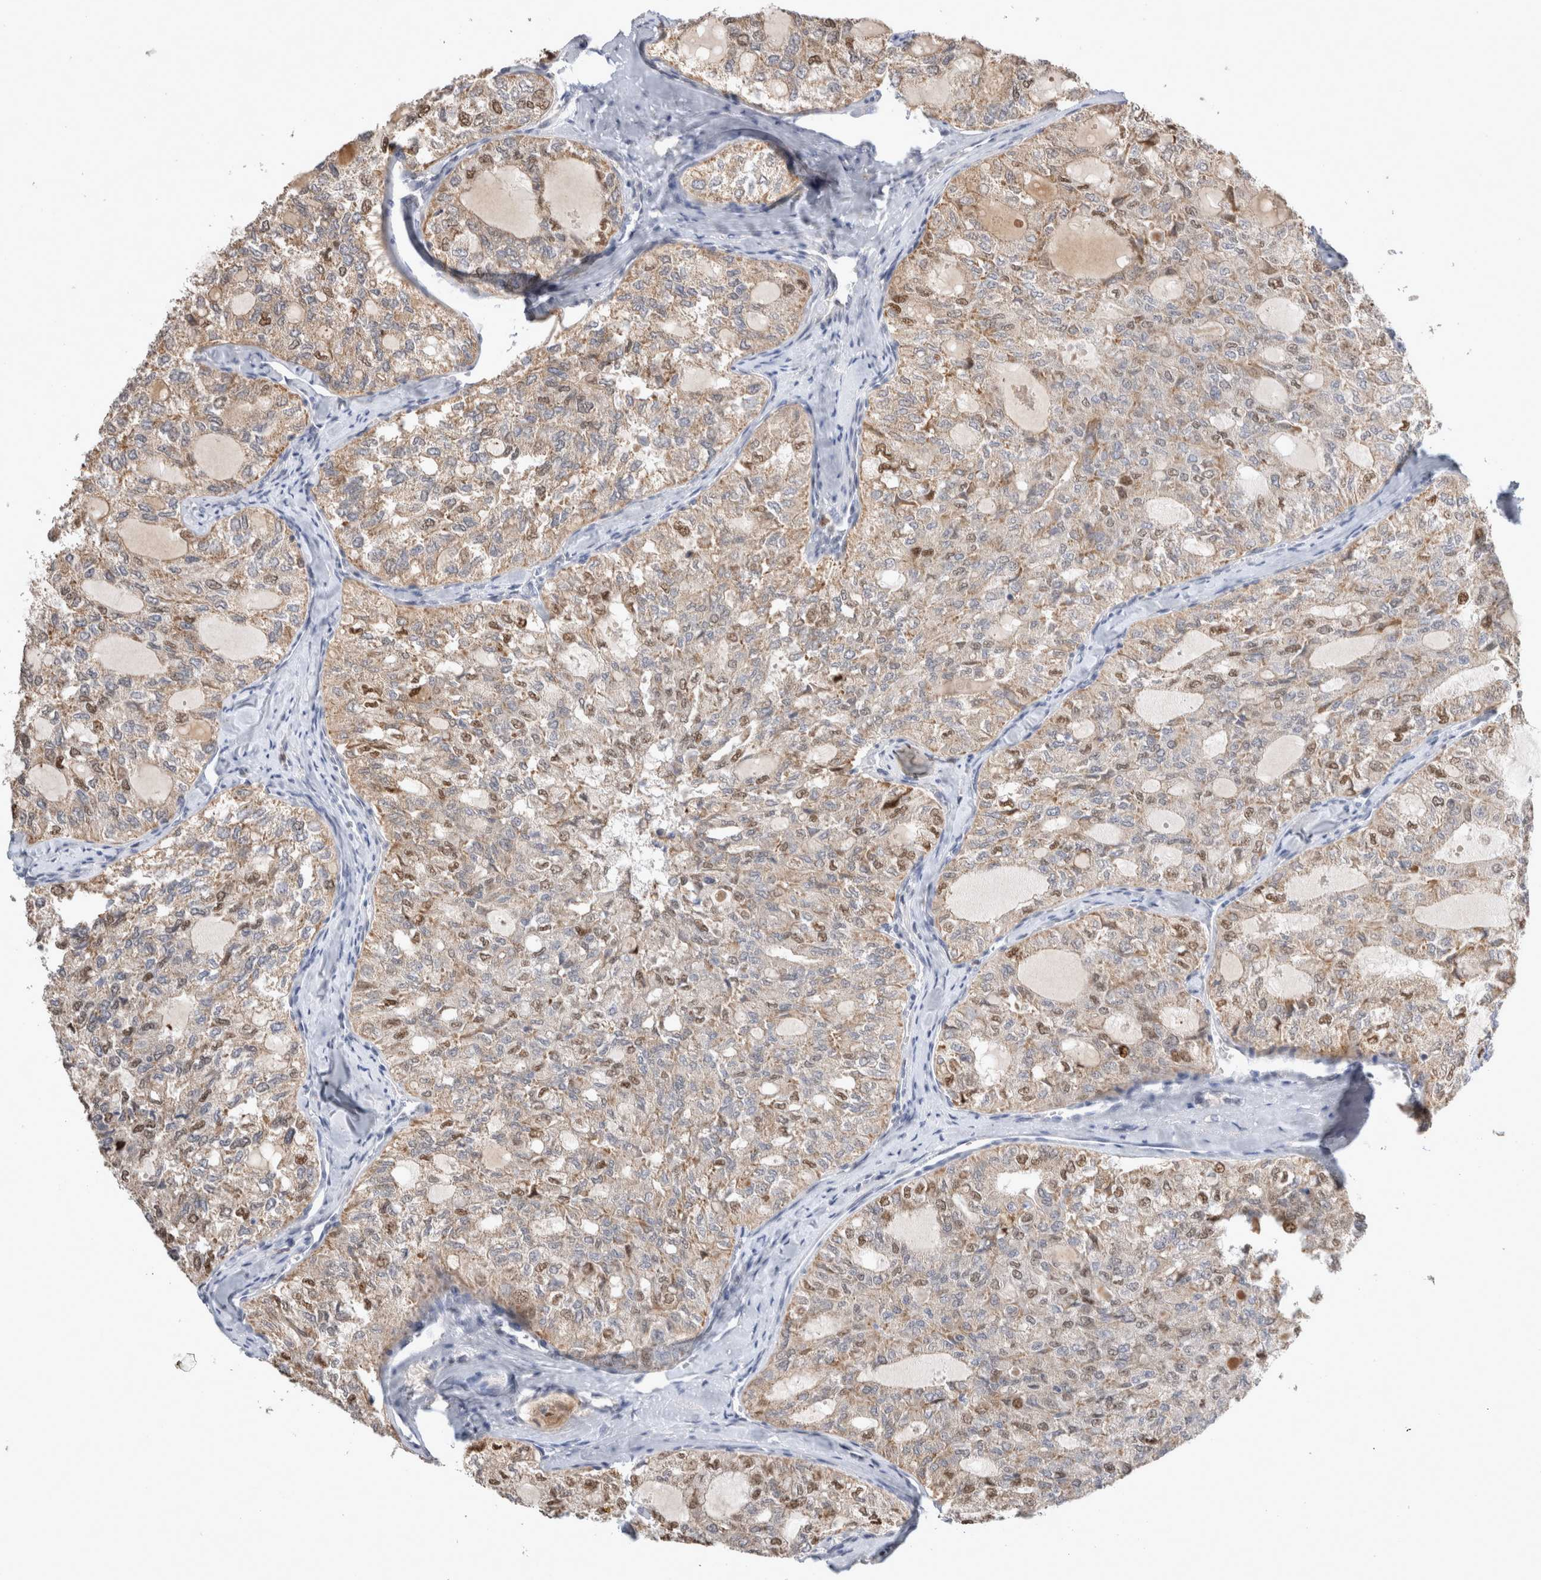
{"staining": {"intensity": "moderate", "quantity": ">75%", "location": "cytoplasmic/membranous,nuclear"}, "tissue": "thyroid cancer", "cell_type": "Tumor cells", "image_type": "cancer", "snomed": [{"axis": "morphology", "description": "Follicular adenoma carcinoma, NOS"}, {"axis": "topography", "description": "Thyroid gland"}], "caption": "Protein staining by immunohistochemistry (IHC) demonstrates moderate cytoplasmic/membranous and nuclear expression in about >75% of tumor cells in thyroid follicular adenoma carcinoma.", "gene": "AGMAT", "patient": {"sex": "male", "age": 75}}